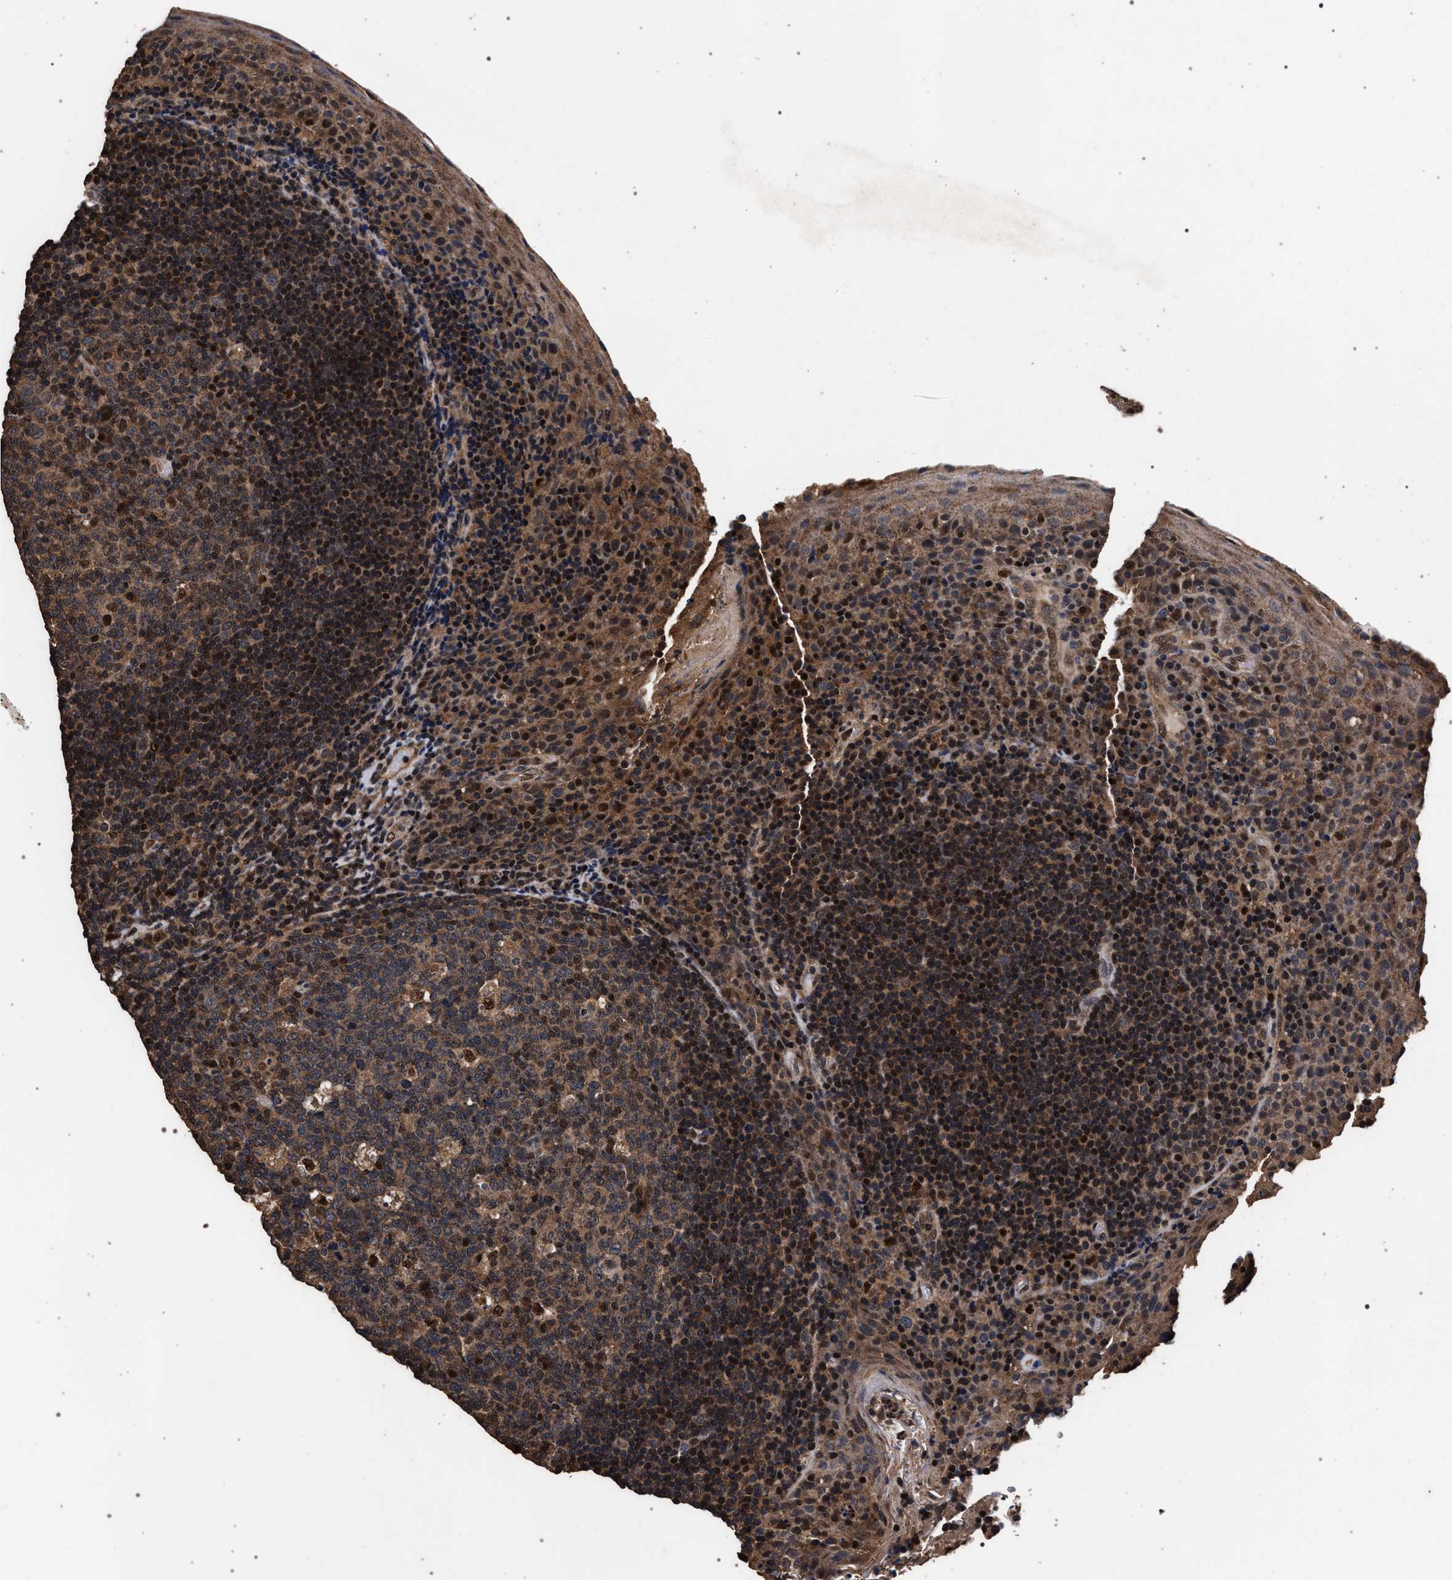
{"staining": {"intensity": "moderate", "quantity": ">75%", "location": "cytoplasmic/membranous,nuclear"}, "tissue": "tonsil", "cell_type": "Germinal center cells", "image_type": "normal", "snomed": [{"axis": "morphology", "description": "Normal tissue, NOS"}, {"axis": "topography", "description": "Tonsil"}], "caption": "Moderate cytoplasmic/membranous,nuclear staining is seen in about >75% of germinal center cells in unremarkable tonsil.", "gene": "ACOX1", "patient": {"sex": "male", "age": 17}}